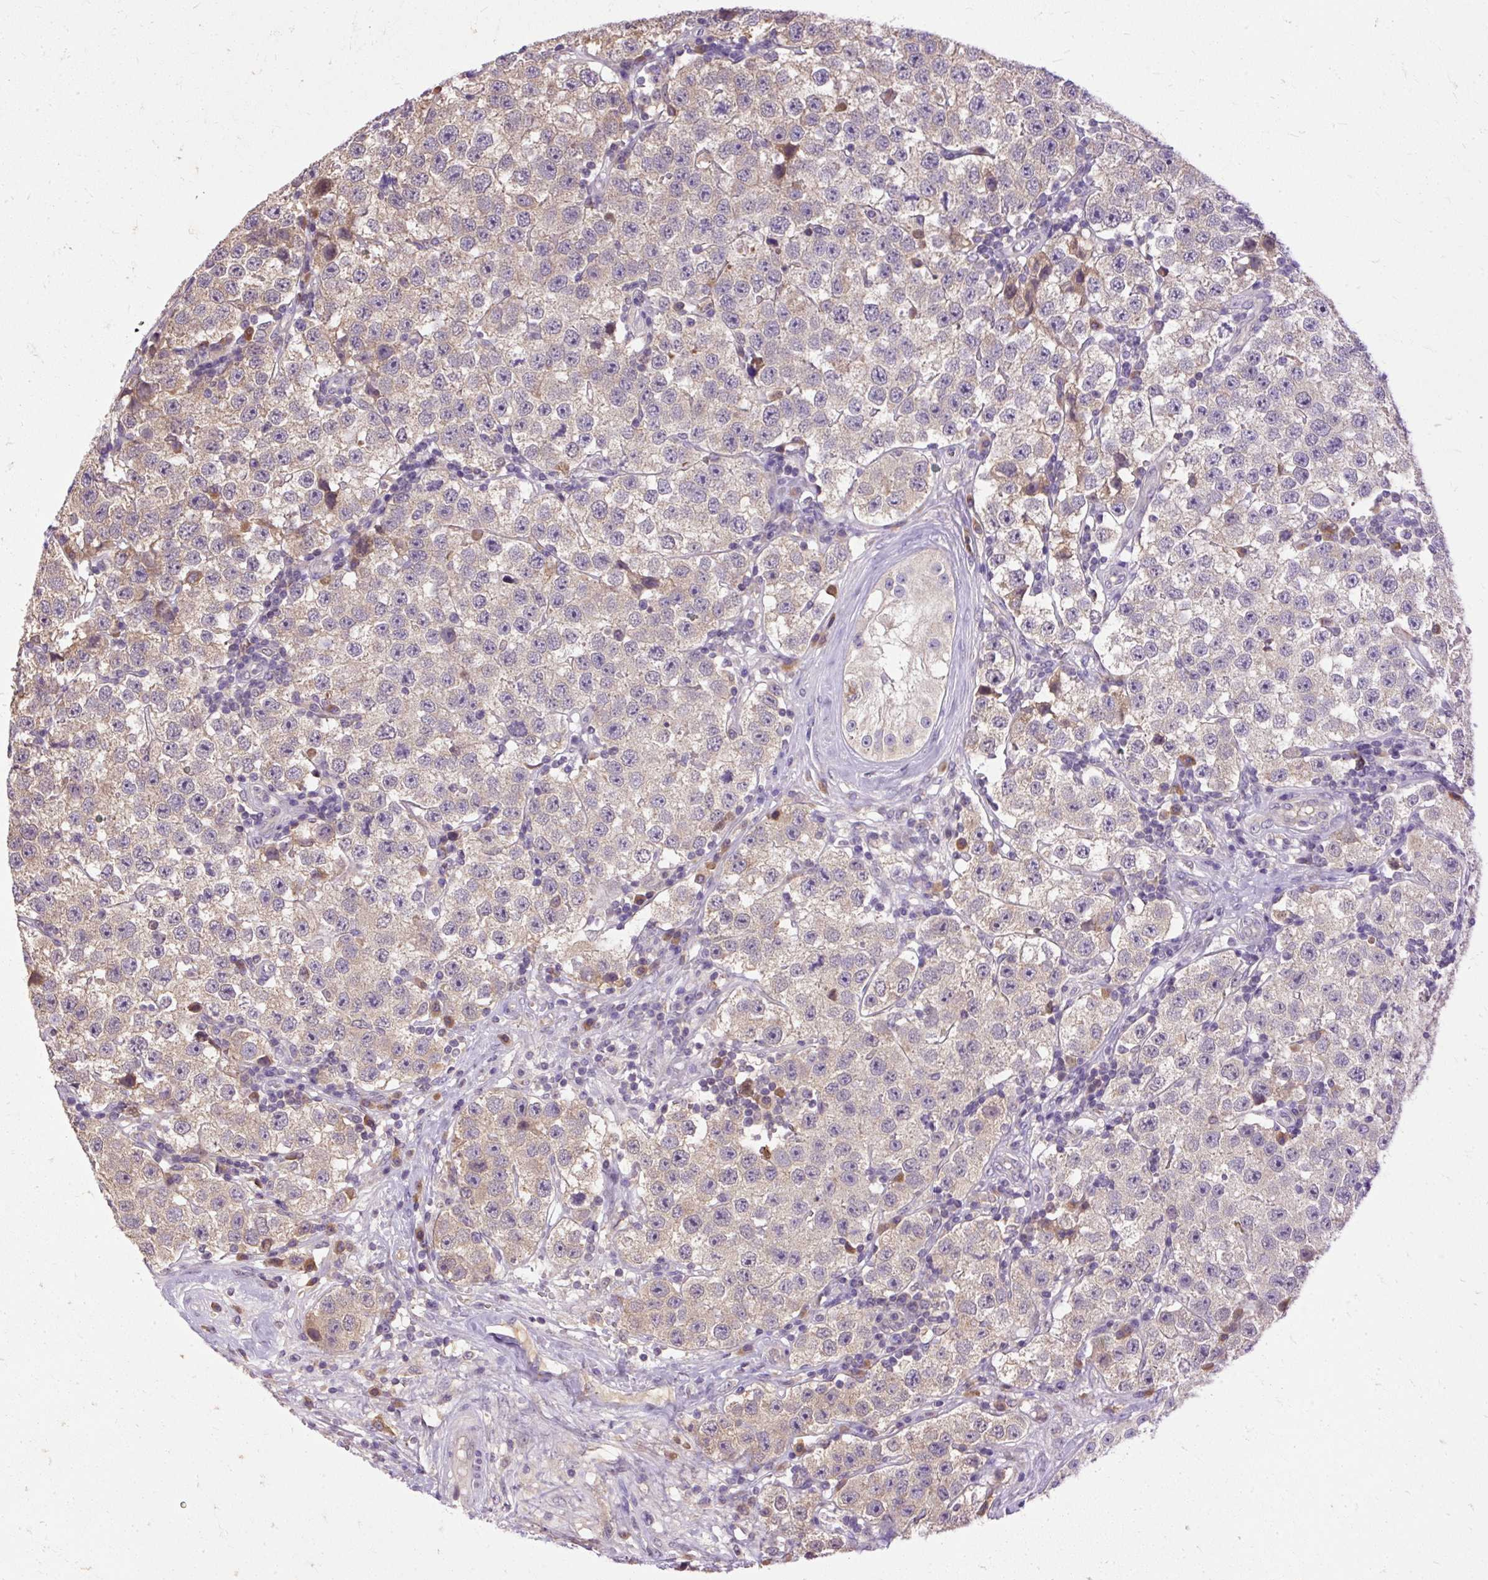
{"staining": {"intensity": "weak", "quantity": "<25%", "location": "cytoplasmic/membranous"}, "tissue": "testis cancer", "cell_type": "Tumor cells", "image_type": "cancer", "snomed": [{"axis": "morphology", "description": "Seminoma, NOS"}, {"axis": "topography", "description": "Testis"}], "caption": "DAB (3,3'-diaminobenzidine) immunohistochemical staining of testis cancer displays no significant positivity in tumor cells. (Brightfield microscopy of DAB immunohistochemistry (IHC) at high magnification).", "gene": "CTTNBP2", "patient": {"sex": "male", "age": 34}}